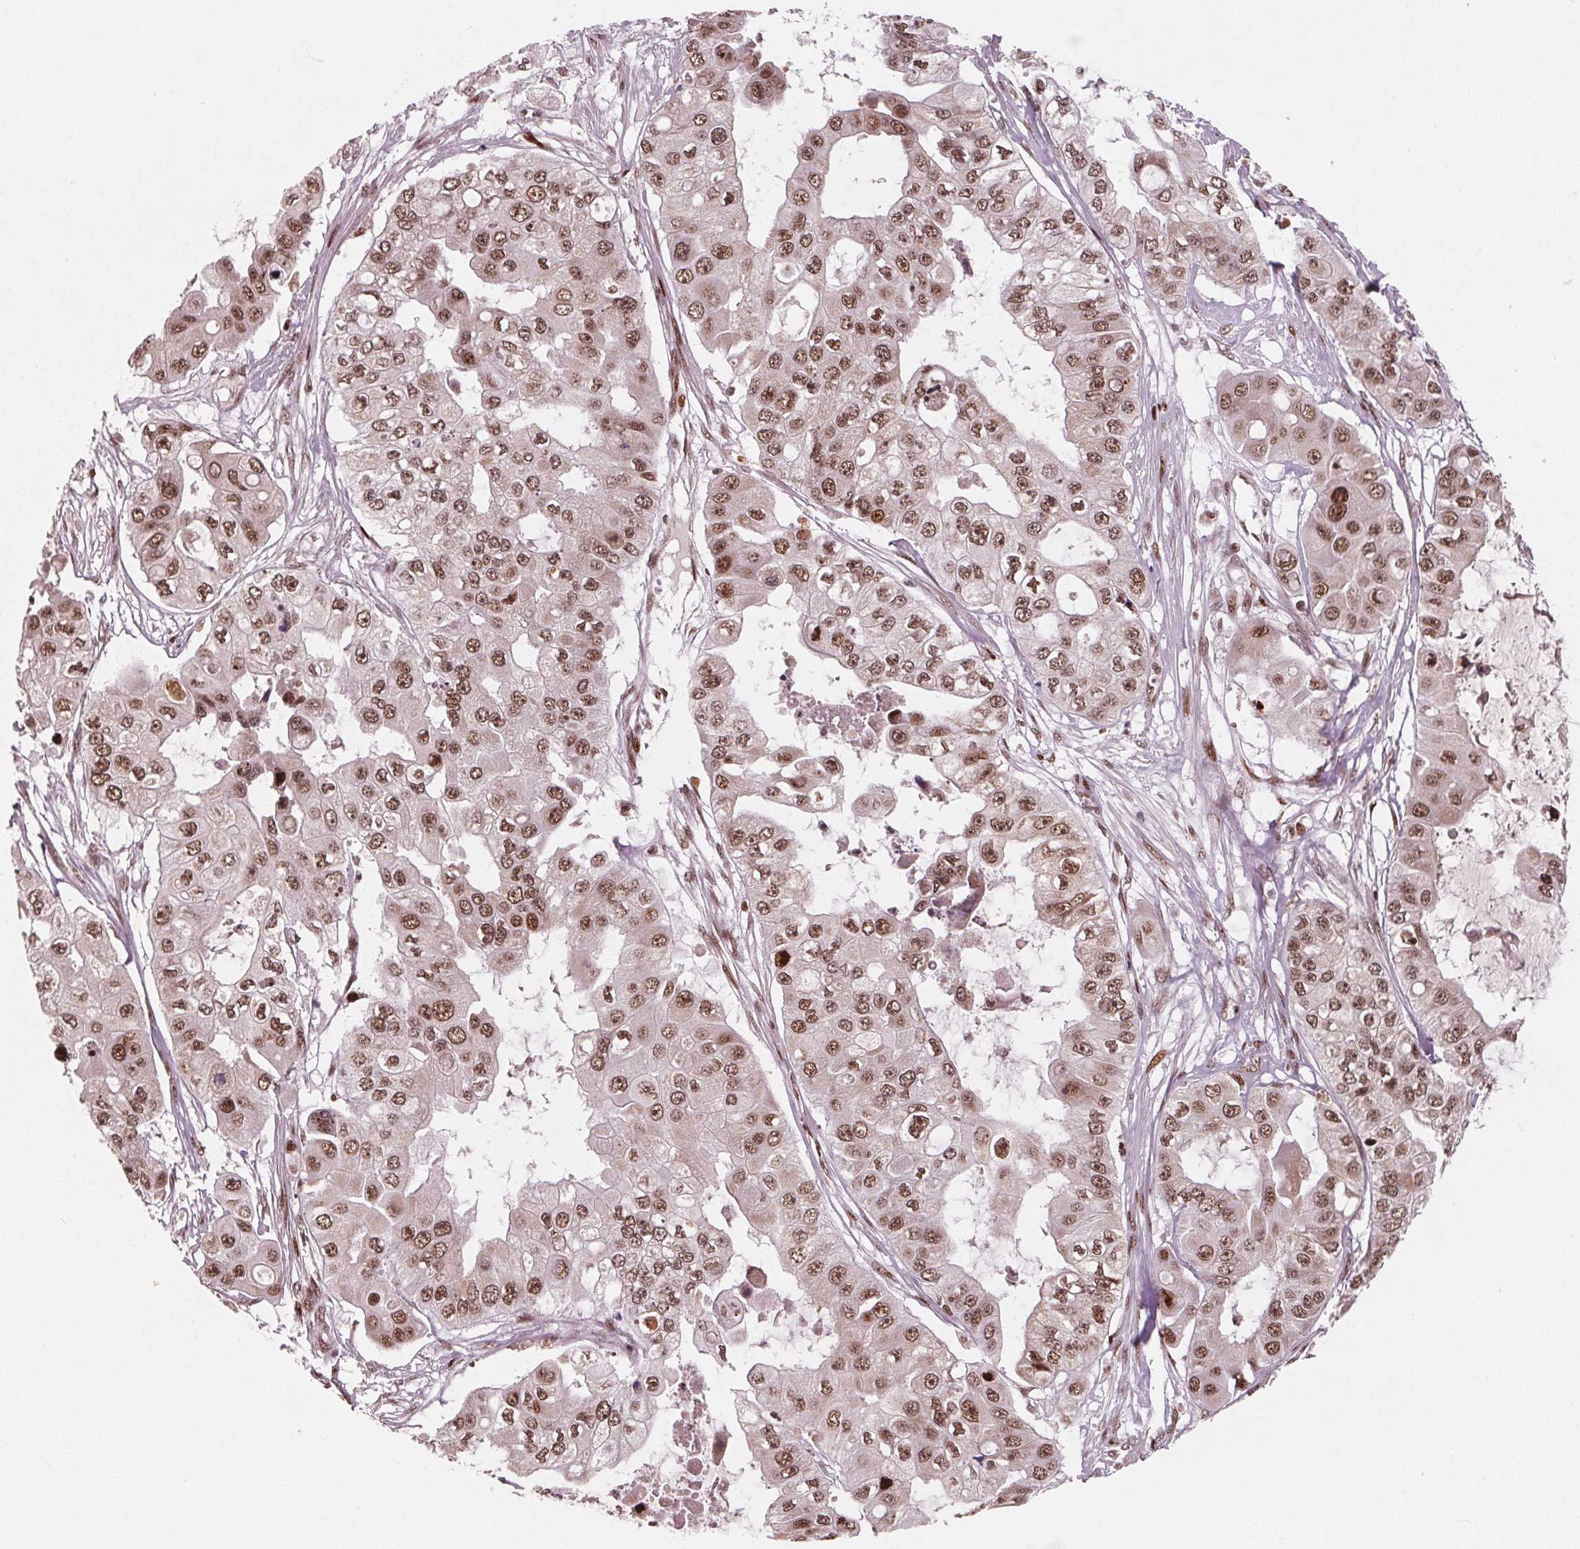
{"staining": {"intensity": "strong", "quantity": ">75%", "location": "nuclear"}, "tissue": "ovarian cancer", "cell_type": "Tumor cells", "image_type": "cancer", "snomed": [{"axis": "morphology", "description": "Cystadenocarcinoma, serous, NOS"}, {"axis": "topography", "description": "Ovary"}], "caption": "Ovarian cancer stained with DAB (3,3'-diaminobenzidine) IHC shows high levels of strong nuclear expression in approximately >75% of tumor cells.", "gene": "SNRNP35", "patient": {"sex": "female", "age": 56}}